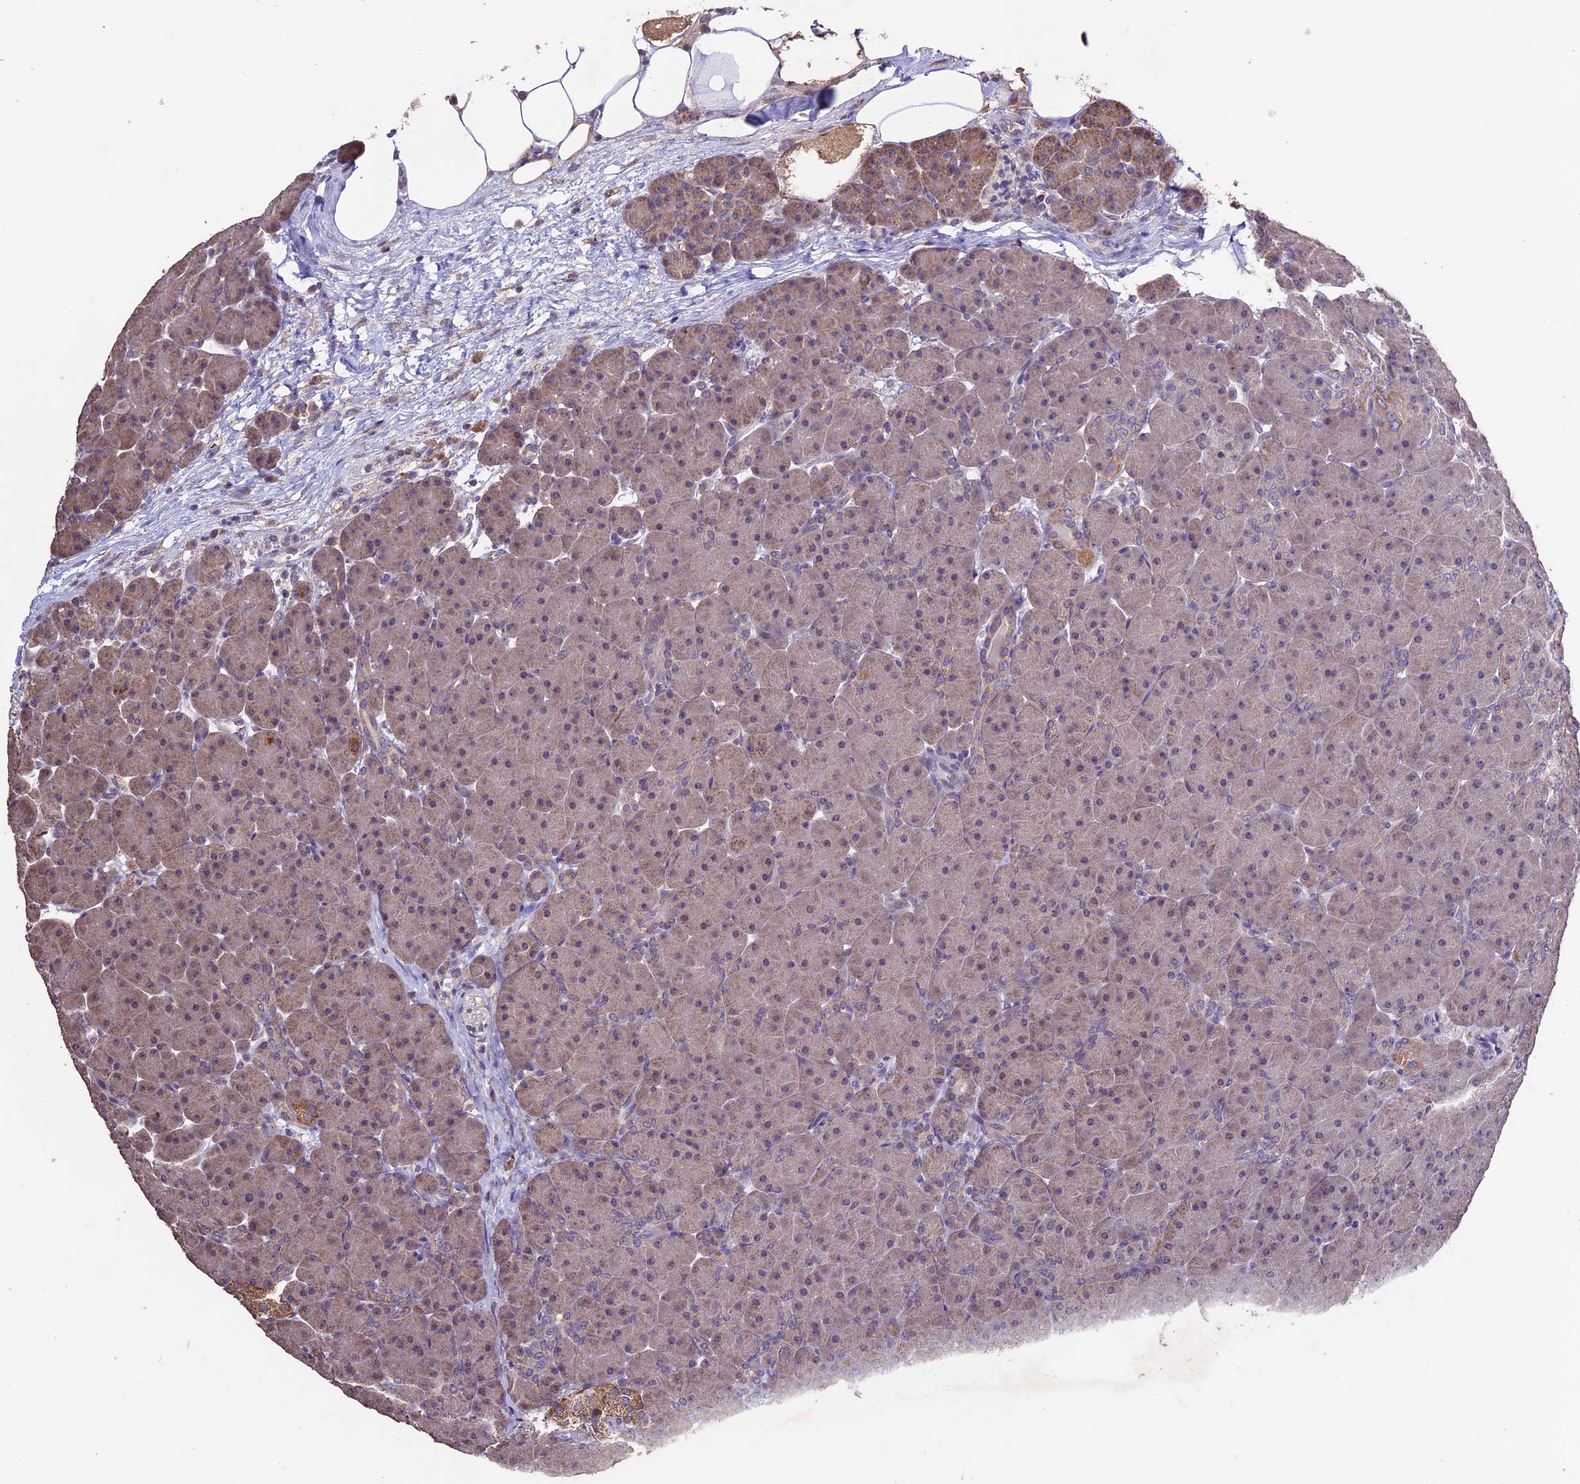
{"staining": {"intensity": "weak", "quantity": "25%-75%", "location": "cytoplasmic/membranous"}, "tissue": "pancreas", "cell_type": "Exocrine glandular cells", "image_type": "normal", "snomed": [{"axis": "morphology", "description": "Normal tissue, NOS"}, {"axis": "topography", "description": "Pancreas"}], "caption": "Approximately 25%-75% of exocrine glandular cells in normal human pancreas demonstrate weak cytoplasmic/membranous protein expression as visualized by brown immunohistochemical staining.", "gene": "DIS3L", "patient": {"sex": "male", "age": 66}}